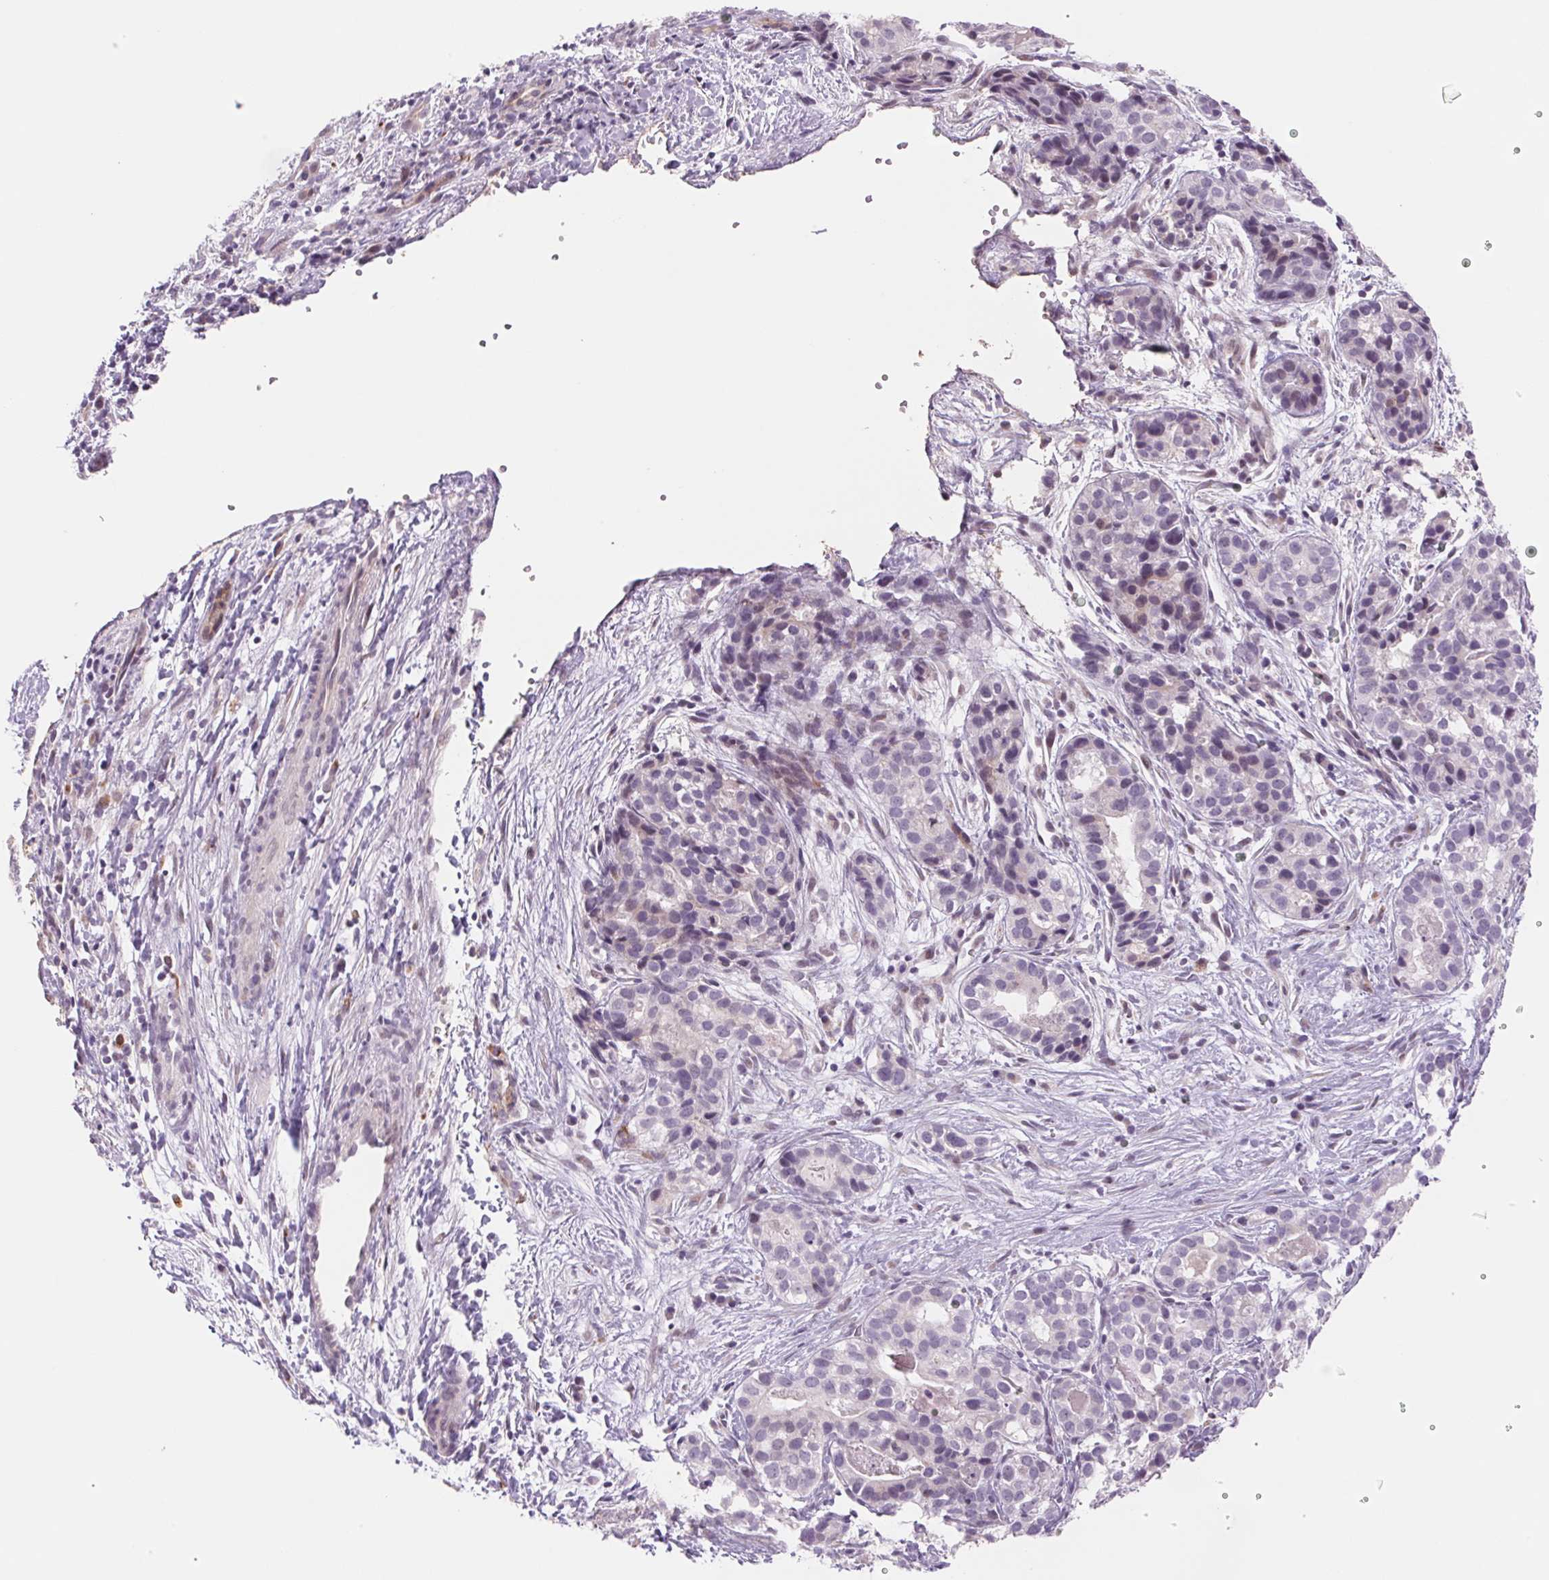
{"staining": {"intensity": "negative", "quantity": "none", "location": "none"}, "tissue": "liver cancer", "cell_type": "Tumor cells", "image_type": "cancer", "snomed": [{"axis": "morphology", "description": "Cholangiocarcinoma"}, {"axis": "topography", "description": "Liver"}], "caption": "Image shows no significant protein positivity in tumor cells of liver cholangiocarcinoma.", "gene": "KRT1", "patient": {"sex": "male", "age": 56}}